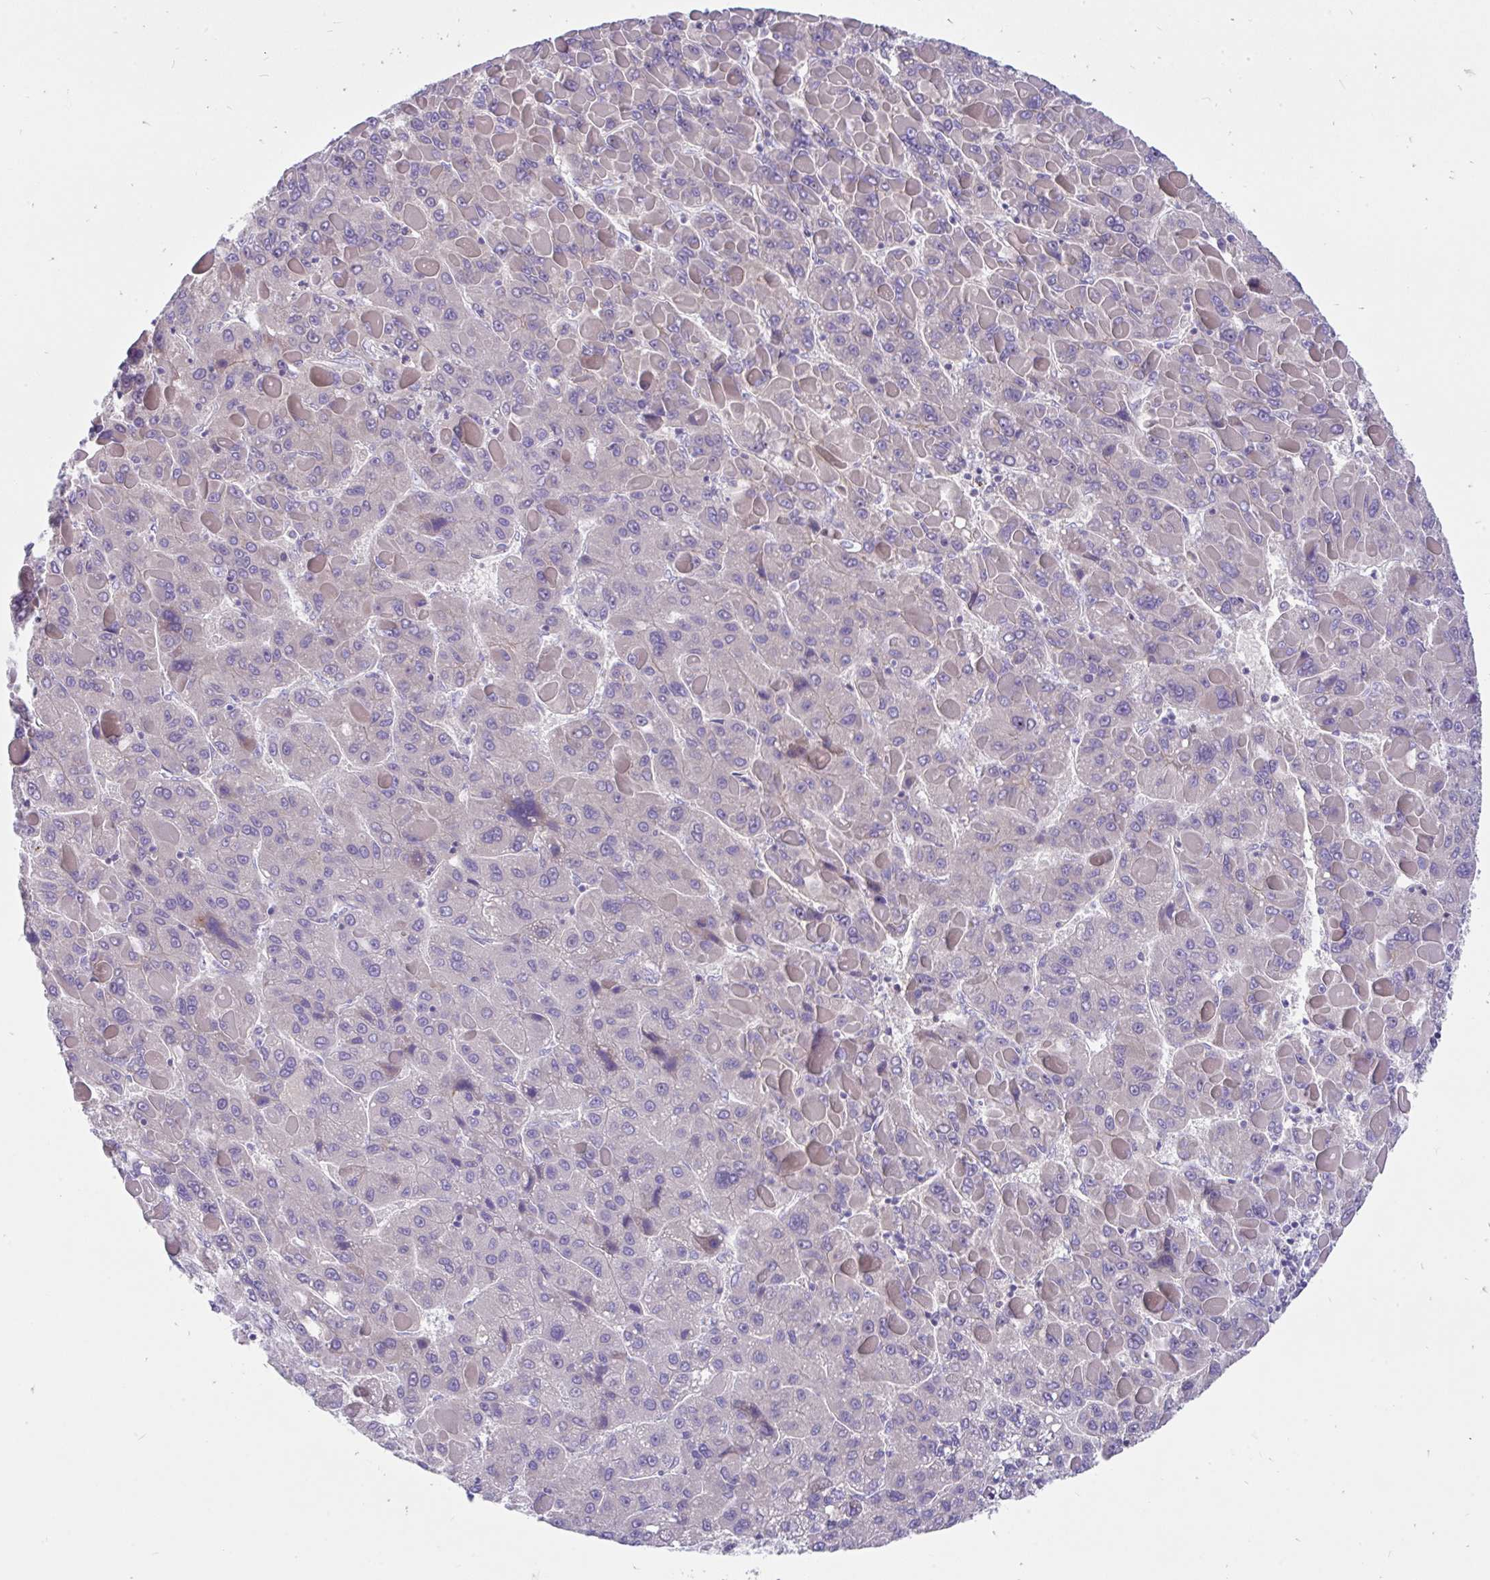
{"staining": {"intensity": "negative", "quantity": "none", "location": "none"}, "tissue": "liver cancer", "cell_type": "Tumor cells", "image_type": "cancer", "snomed": [{"axis": "morphology", "description": "Carcinoma, Hepatocellular, NOS"}, {"axis": "topography", "description": "Liver"}], "caption": "Liver cancer (hepatocellular carcinoma) stained for a protein using immunohistochemistry shows no expression tumor cells.", "gene": "LRRC26", "patient": {"sex": "female", "age": 82}}